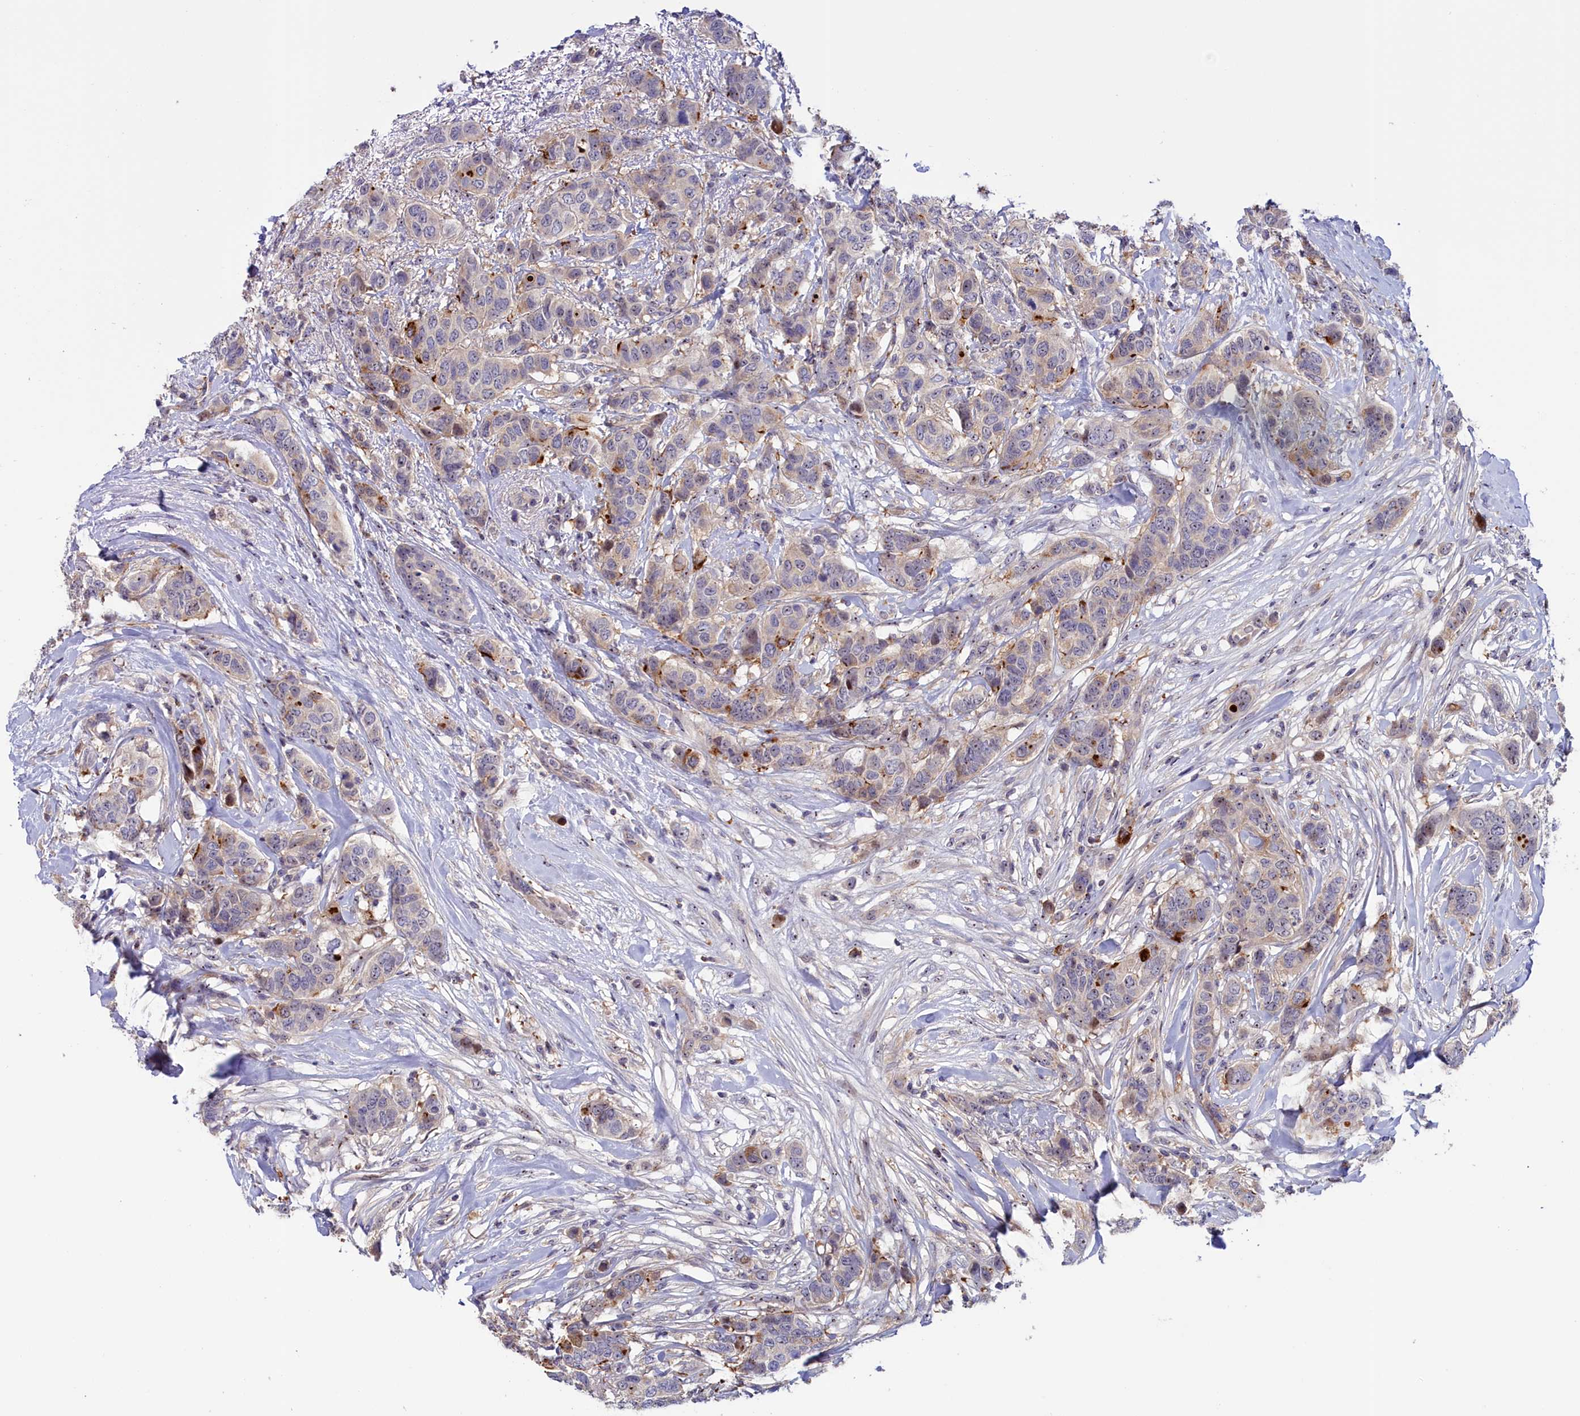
{"staining": {"intensity": "weak", "quantity": "<25%", "location": "cytoplasmic/membranous"}, "tissue": "breast cancer", "cell_type": "Tumor cells", "image_type": "cancer", "snomed": [{"axis": "morphology", "description": "Lobular carcinoma"}, {"axis": "topography", "description": "Breast"}], "caption": "An image of breast lobular carcinoma stained for a protein displays no brown staining in tumor cells.", "gene": "NEURL4", "patient": {"sex": "female", "age": 51}}